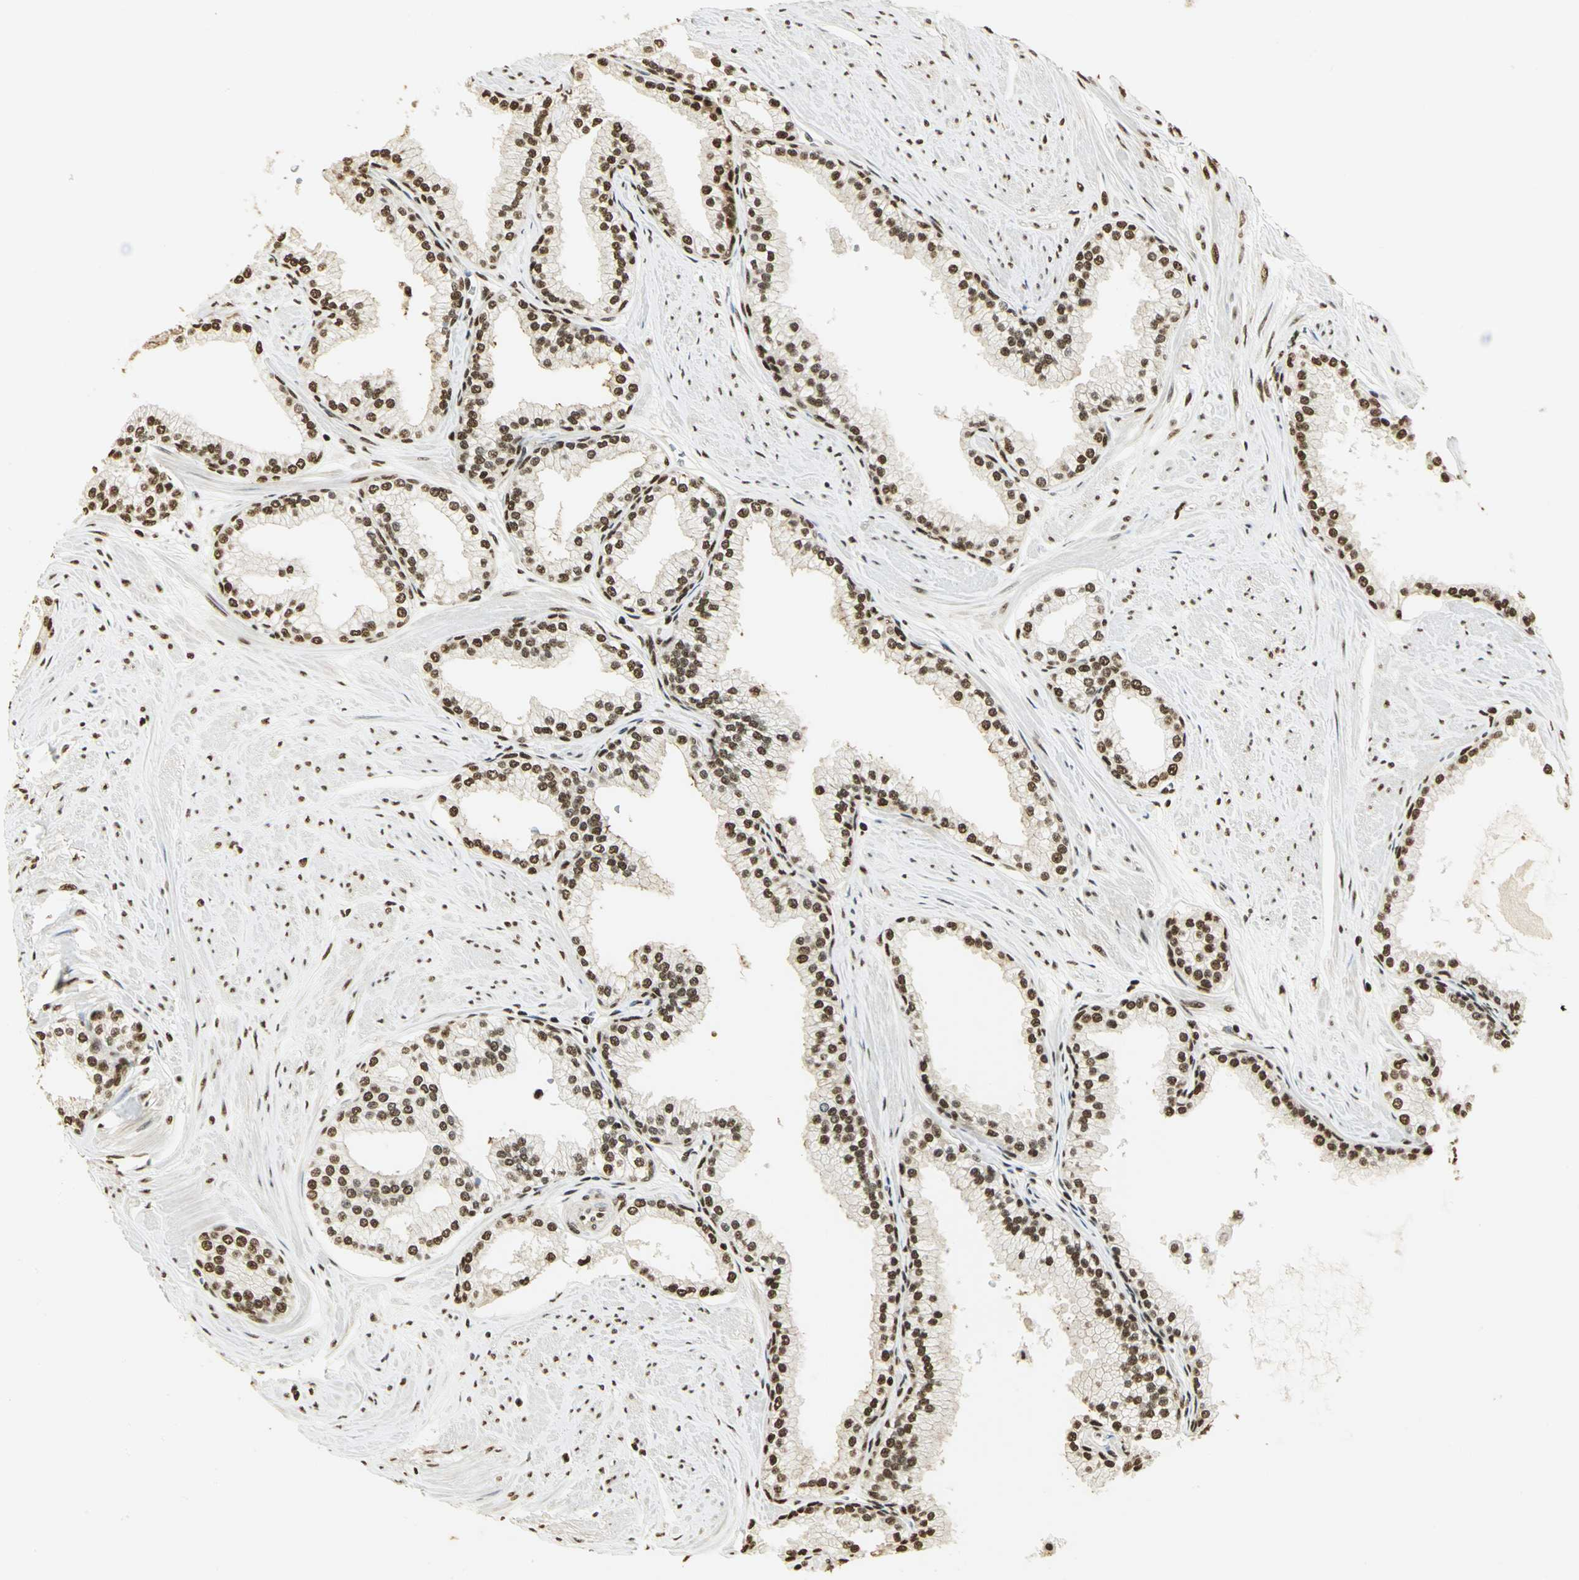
{"staining": {"intensity": "strong", "quantity": ">75%", "location": "nuclear"}, "tissue": "prostate", "cell_type": "Glandular cells", "image_type": "normal", "snomed": [{"axis": "morphology", "description": "Normal tissue, NOS"}, {"axis": "topography", "description": "Prostate"}], "caption": "Glandular cells exhibit high levels of strong nuclear staining in about >75% of cells in benign prostate.", "gene": "SET", "patient": {"sex": "male", "age": 64}}